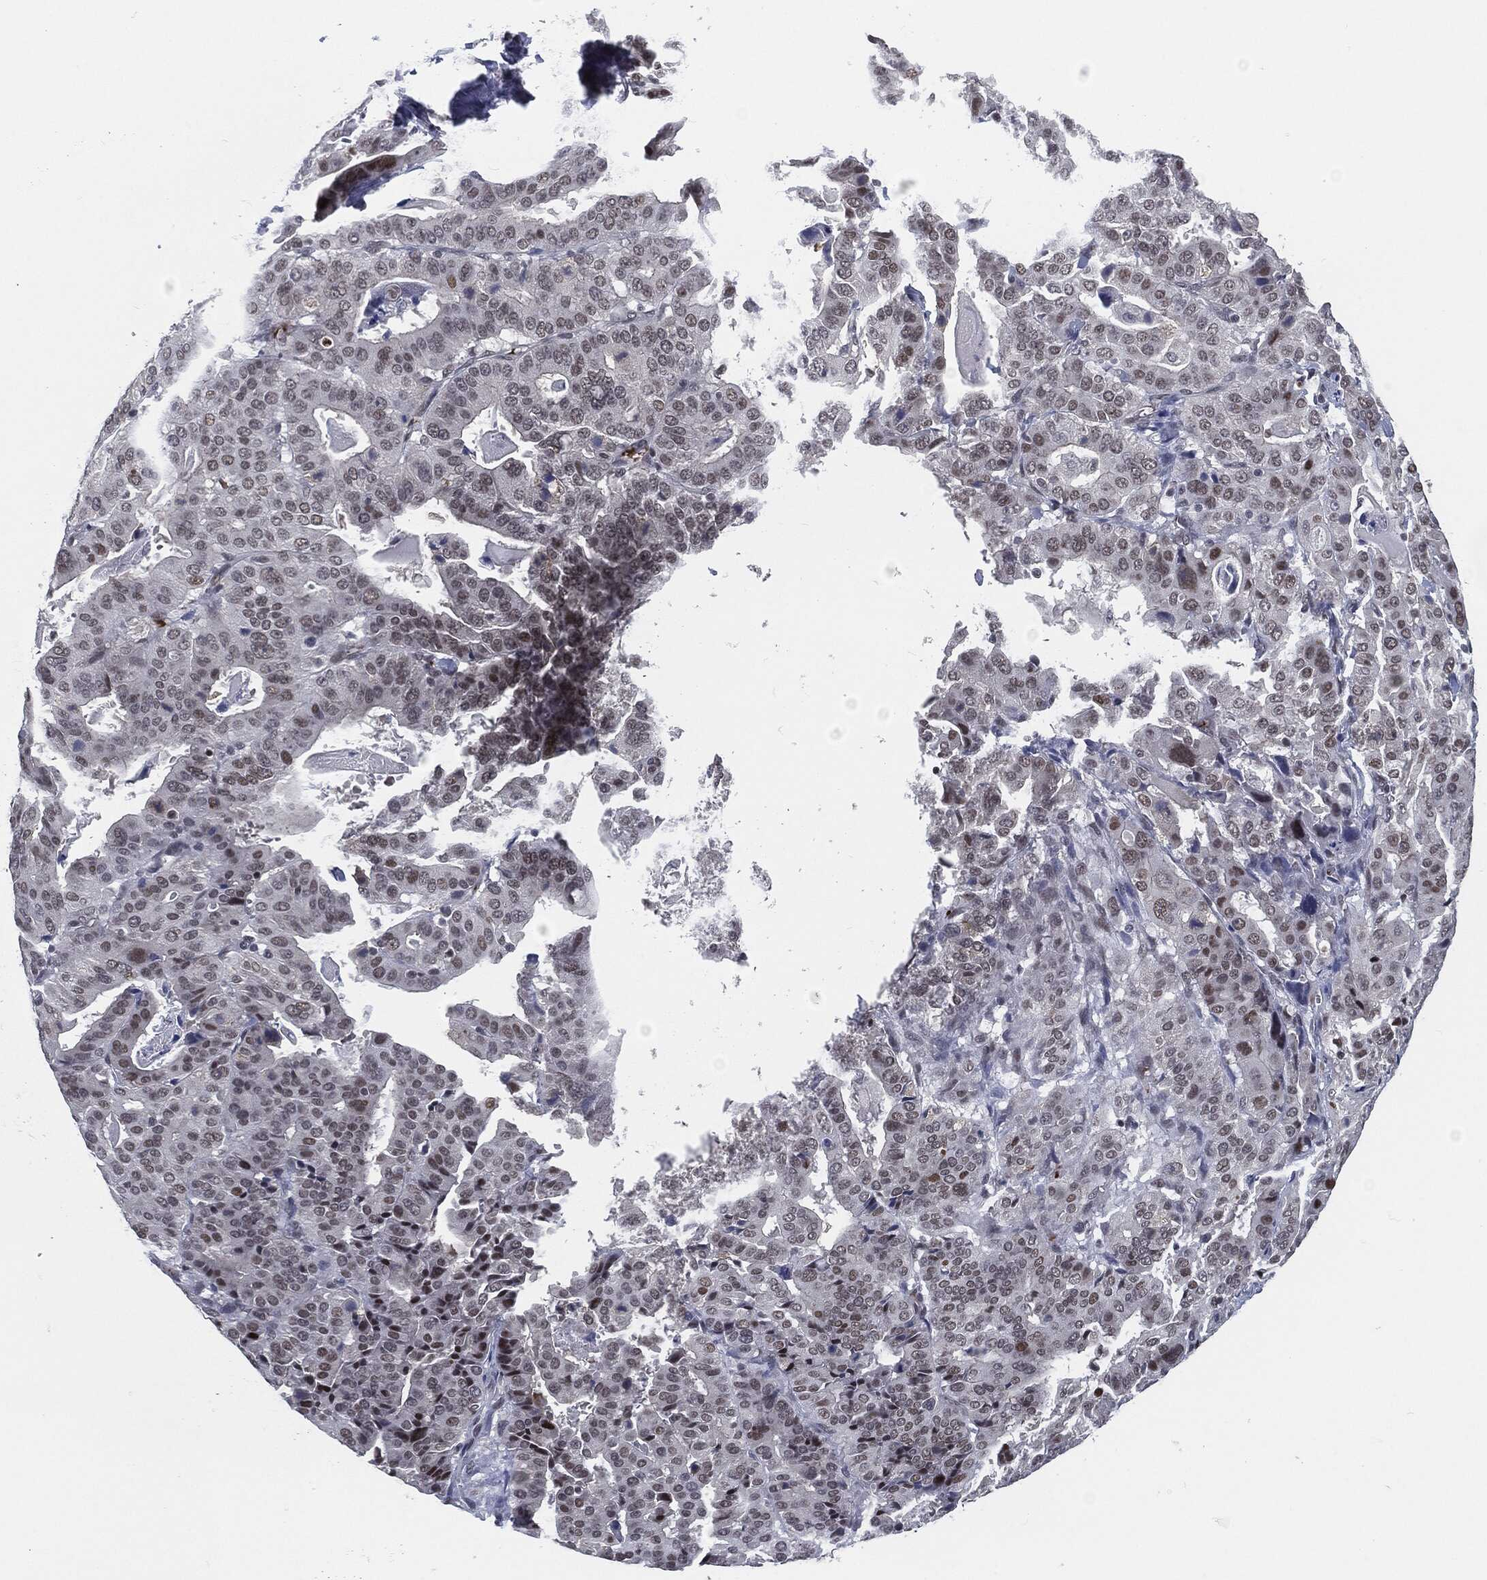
{"staining": {"intensity": "moderate", "quantity": "<25%", "location": "nuclear"}, "tissue": "stomach cancer", "cell_type": "Tumor cells", "image_type": "cancer", "snomed": [{"axis": "morphology", "description": "Adenocarcinoma, NOS"}, {"axis": "topography", "description": "Stomach"}], "caption": "Protein staining exhibits moderate nuclear positivity in approximately <25% of tumor cells in stomach cancer (adenocarcinoma).", "gene": "ANXA1", "patient": {"sex": "male", "age": 48}}